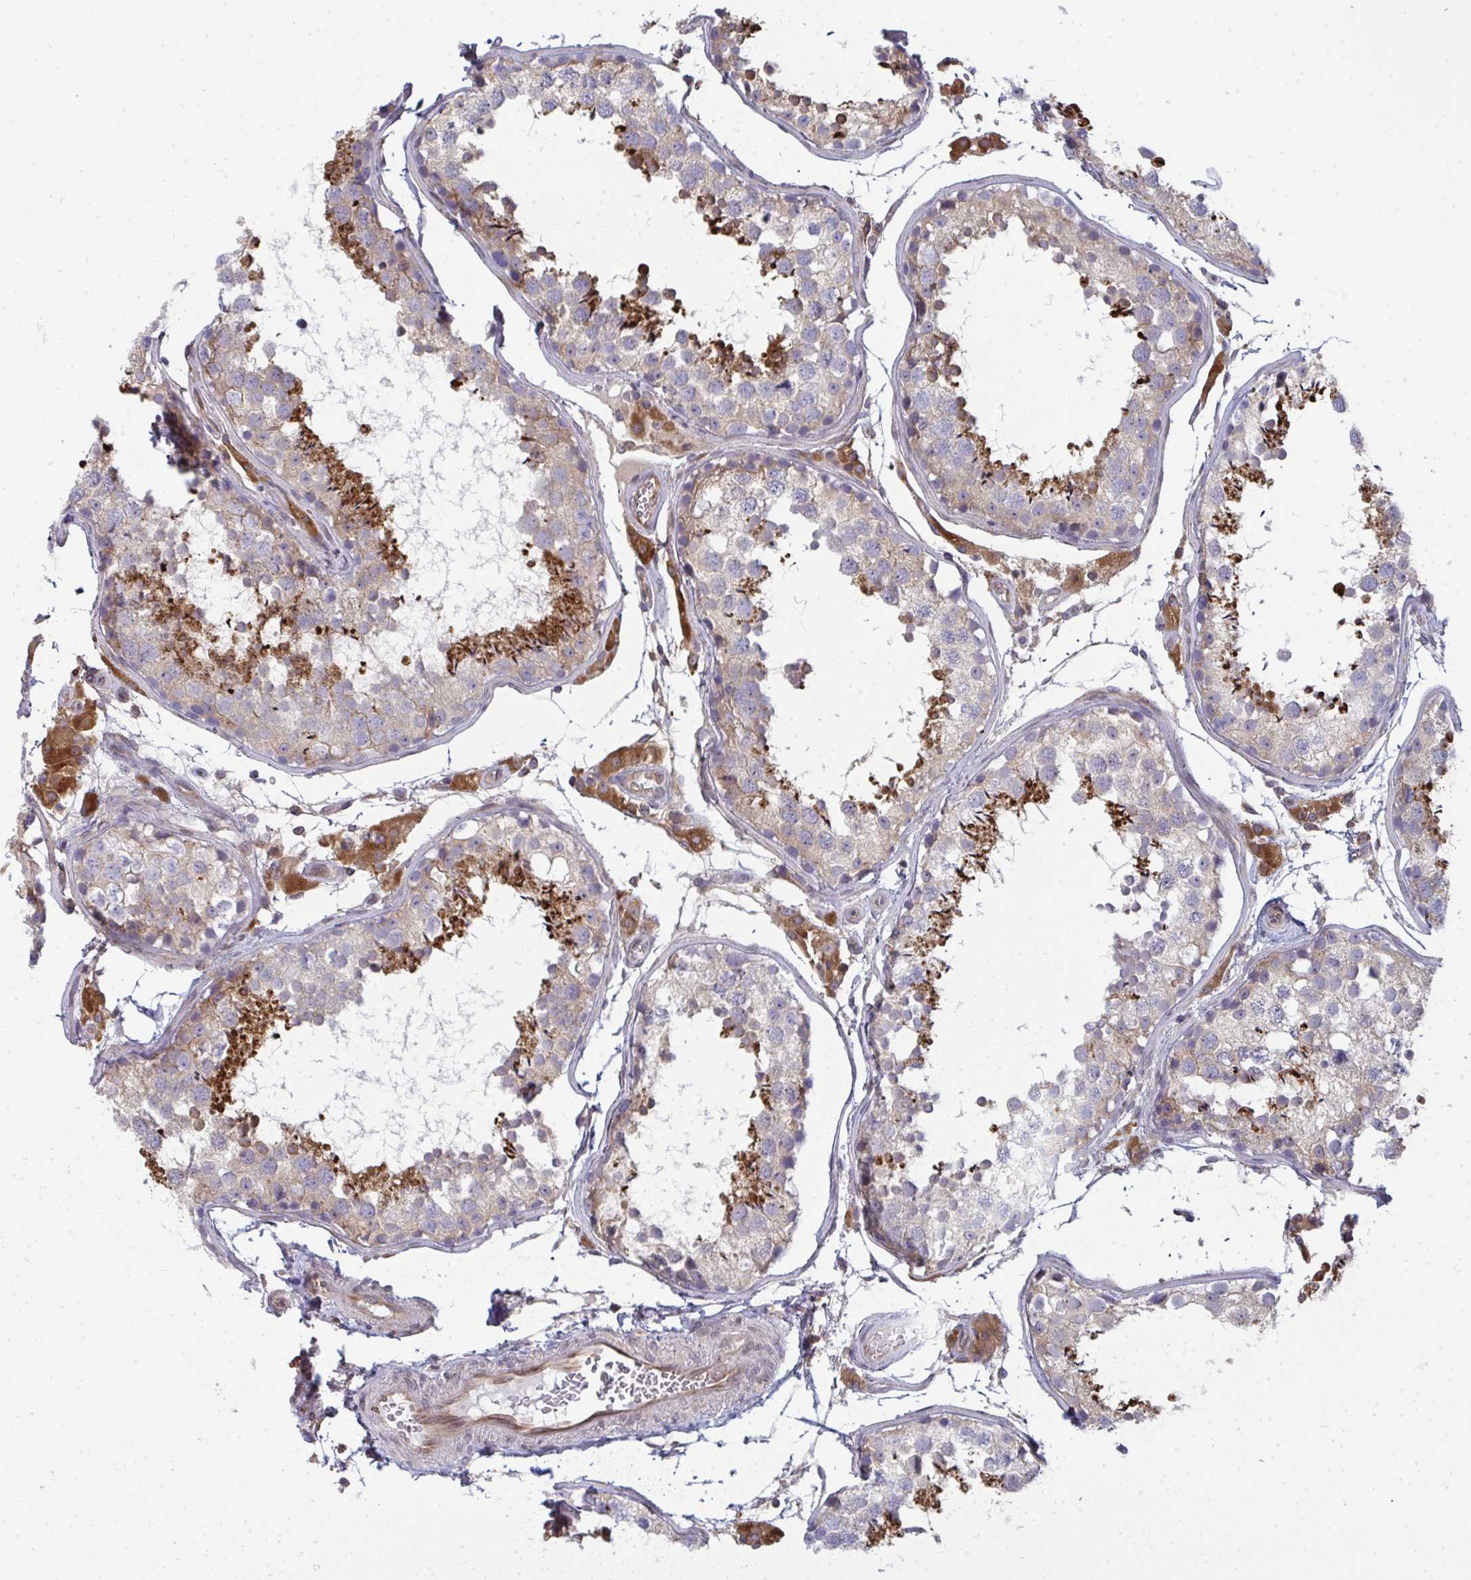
{"staining": {"intensity": "moderate", "quantity": "25%-75%", "location": "cytoplasmic/membranous"}, "tissue": "testis", "cell_type": "Cells in seminiferous ducts", "image_type": "normal", "snomed": [{"axis": "morphology", "description": "Normal tissue, NOS"}, {"axis": "topography", "description": "Testis"}], "caption": "Brown immunohistochemical staining in normal testis shows moderate cytoplasmic/membranous positivity in about 25%-75% of cells in seminiferous ducts.", "gene": "LYSMD4", "patient": {"sex": "male", "age": 29}}